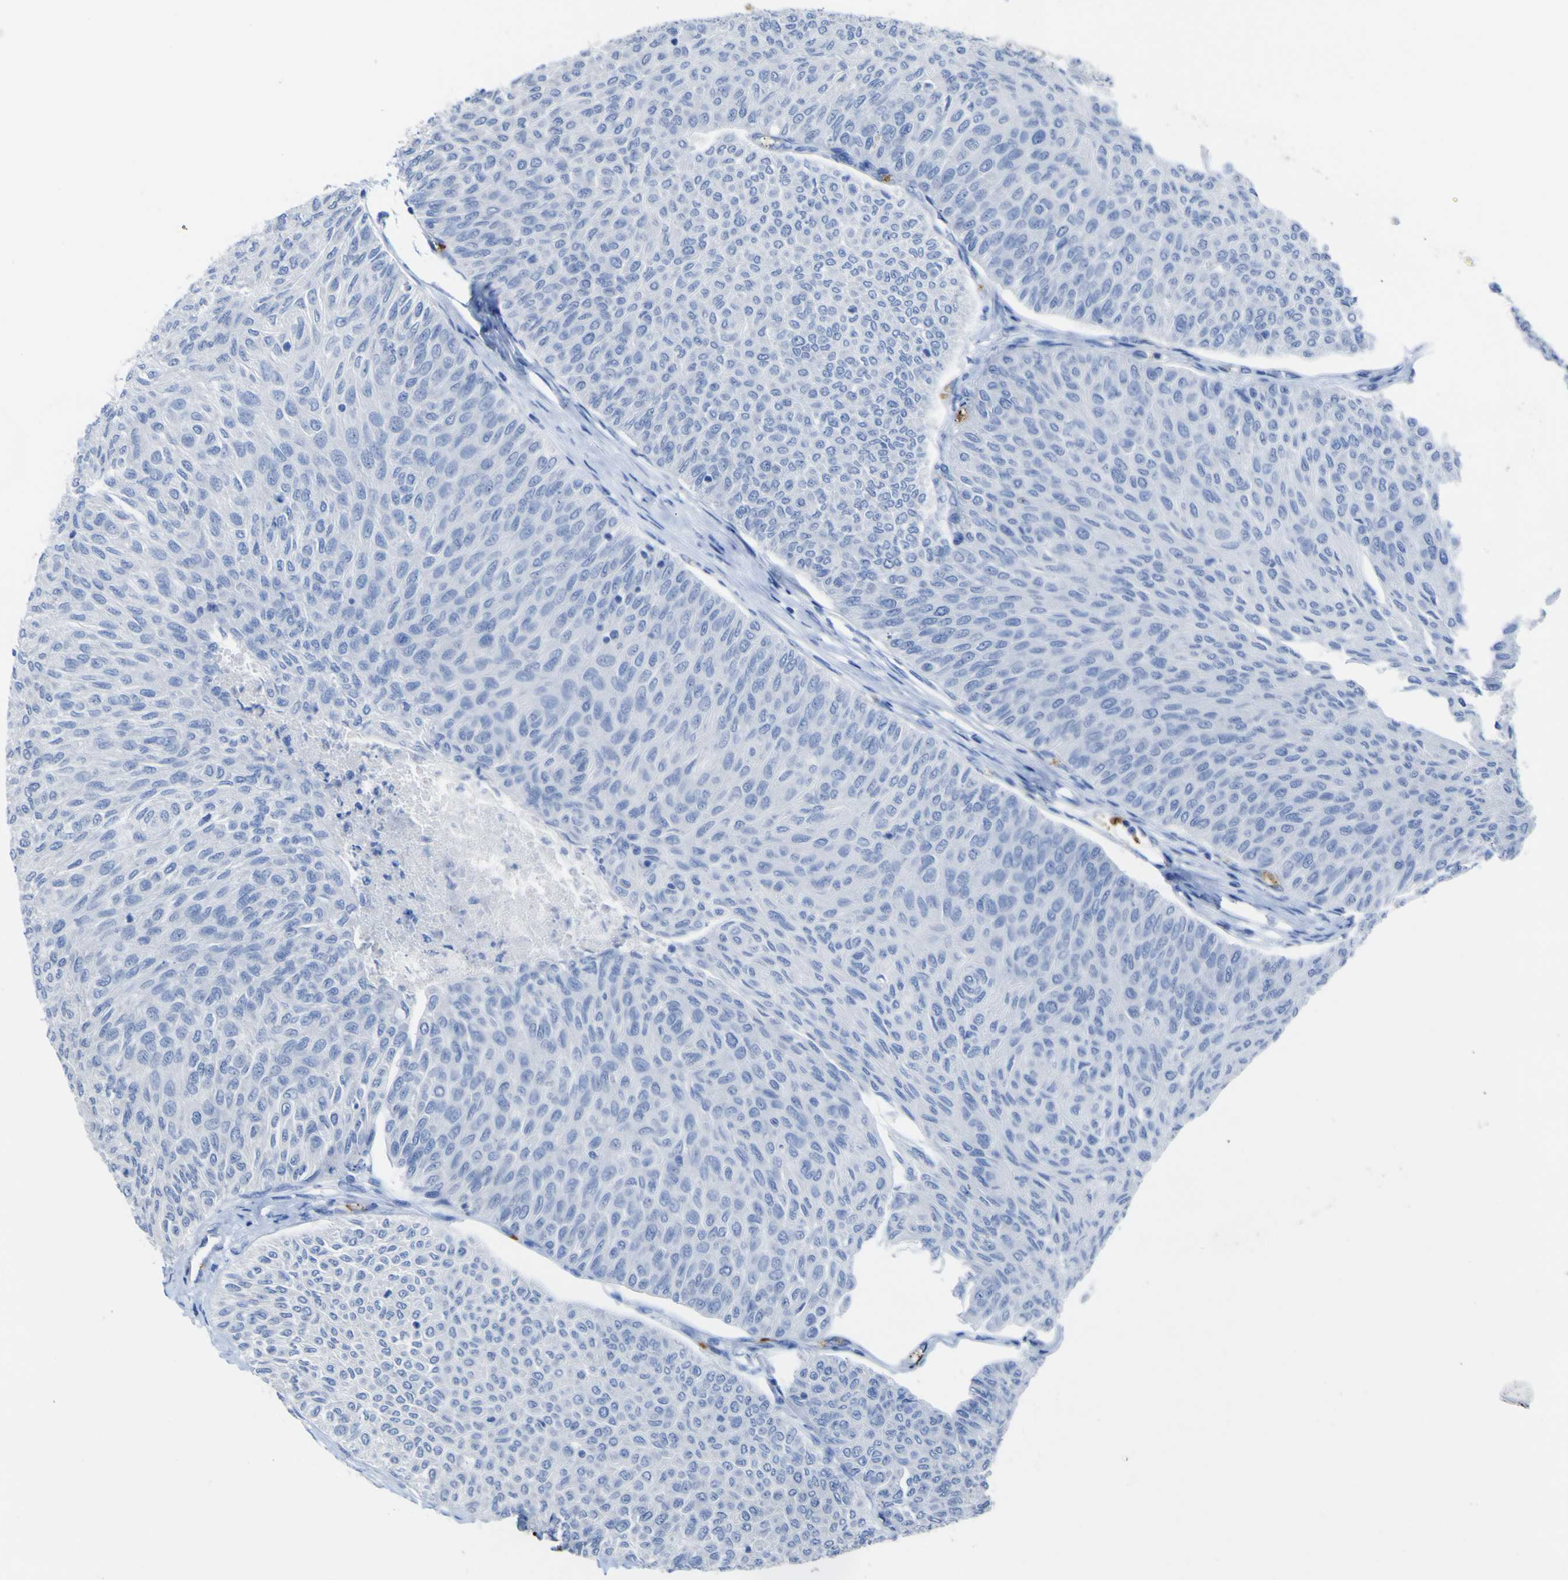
{"staining": {"intensity": "negative", "quantity": "none", "location": "none"}, "tissue": "urothelial cancer", "cell_type": "Tumor cells", "image_type": "cancer", "snomed": [{"axis": "morphology", "description": "Urothelial carcinoma, Low grade"}, {"axis": "topography", "description": "Urinary bladder"}], "caption": "Urothelial carcinoma (low-grade) was stained to show a protein in brown. There is no significant expression in tumor cells.", "gene": "GCM1", "patient": {"sex": "male", "age": 78}}